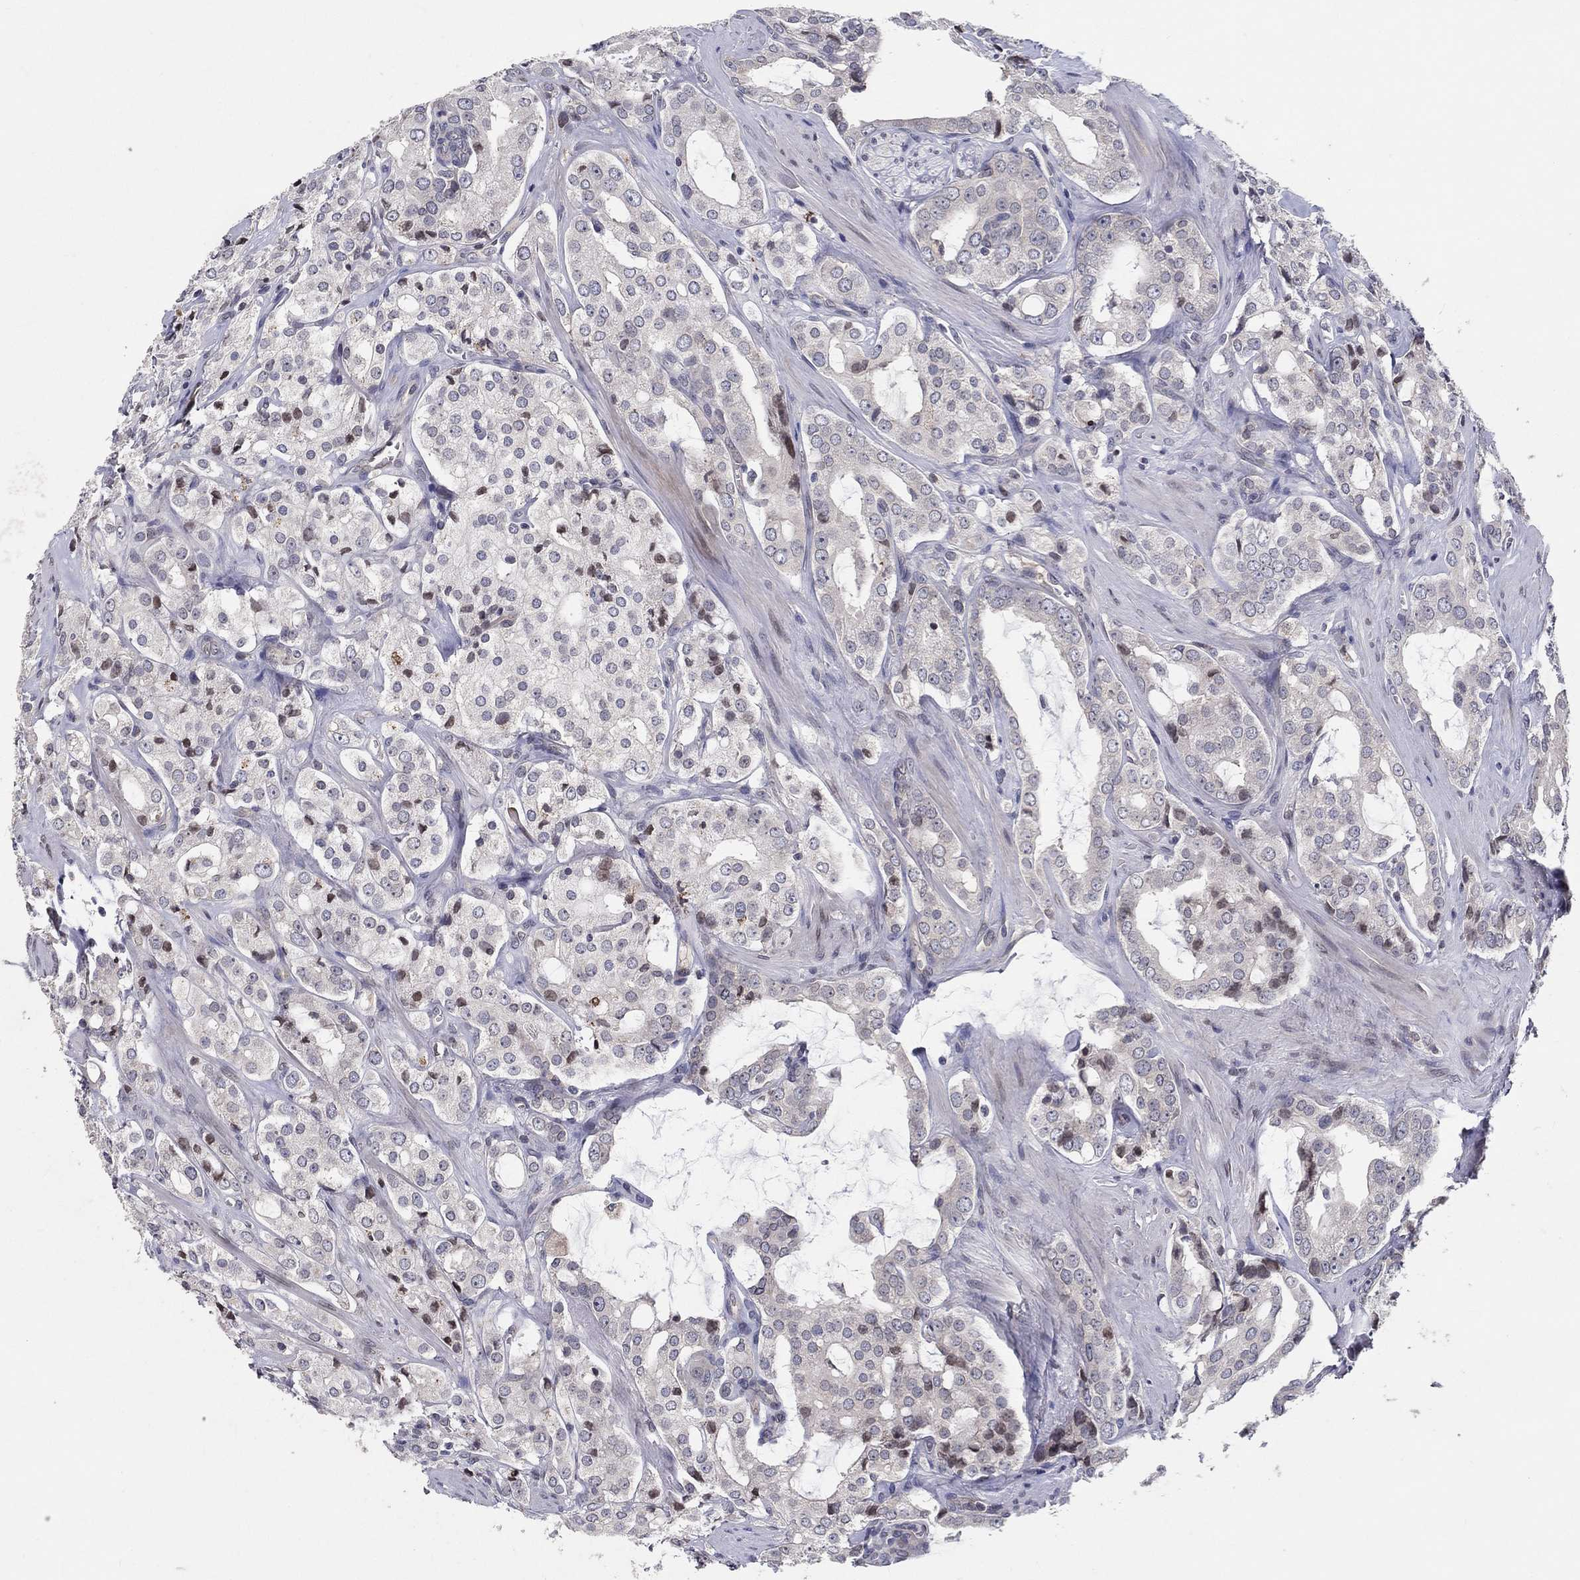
{"staining": {"intensity": "moderate", "quantity": "<25%", "location": "nuclear"}, "tissue": "prostate cancer", "cell_type": "Tumor cells", "image_type": "cancer", "snomed": [{"axis": "morphology", "description": "Adenocarcinoma, NOS"}, {"axis": "topography", "description": "Prostate"}], "caption": "Moderate nuclear staining for a protein is present in approximately <25% of tumor cells of prostate adenocarcinoma using IHC.", "gene": "CETN3", "patient": {"sex": "male", "age": 66}}